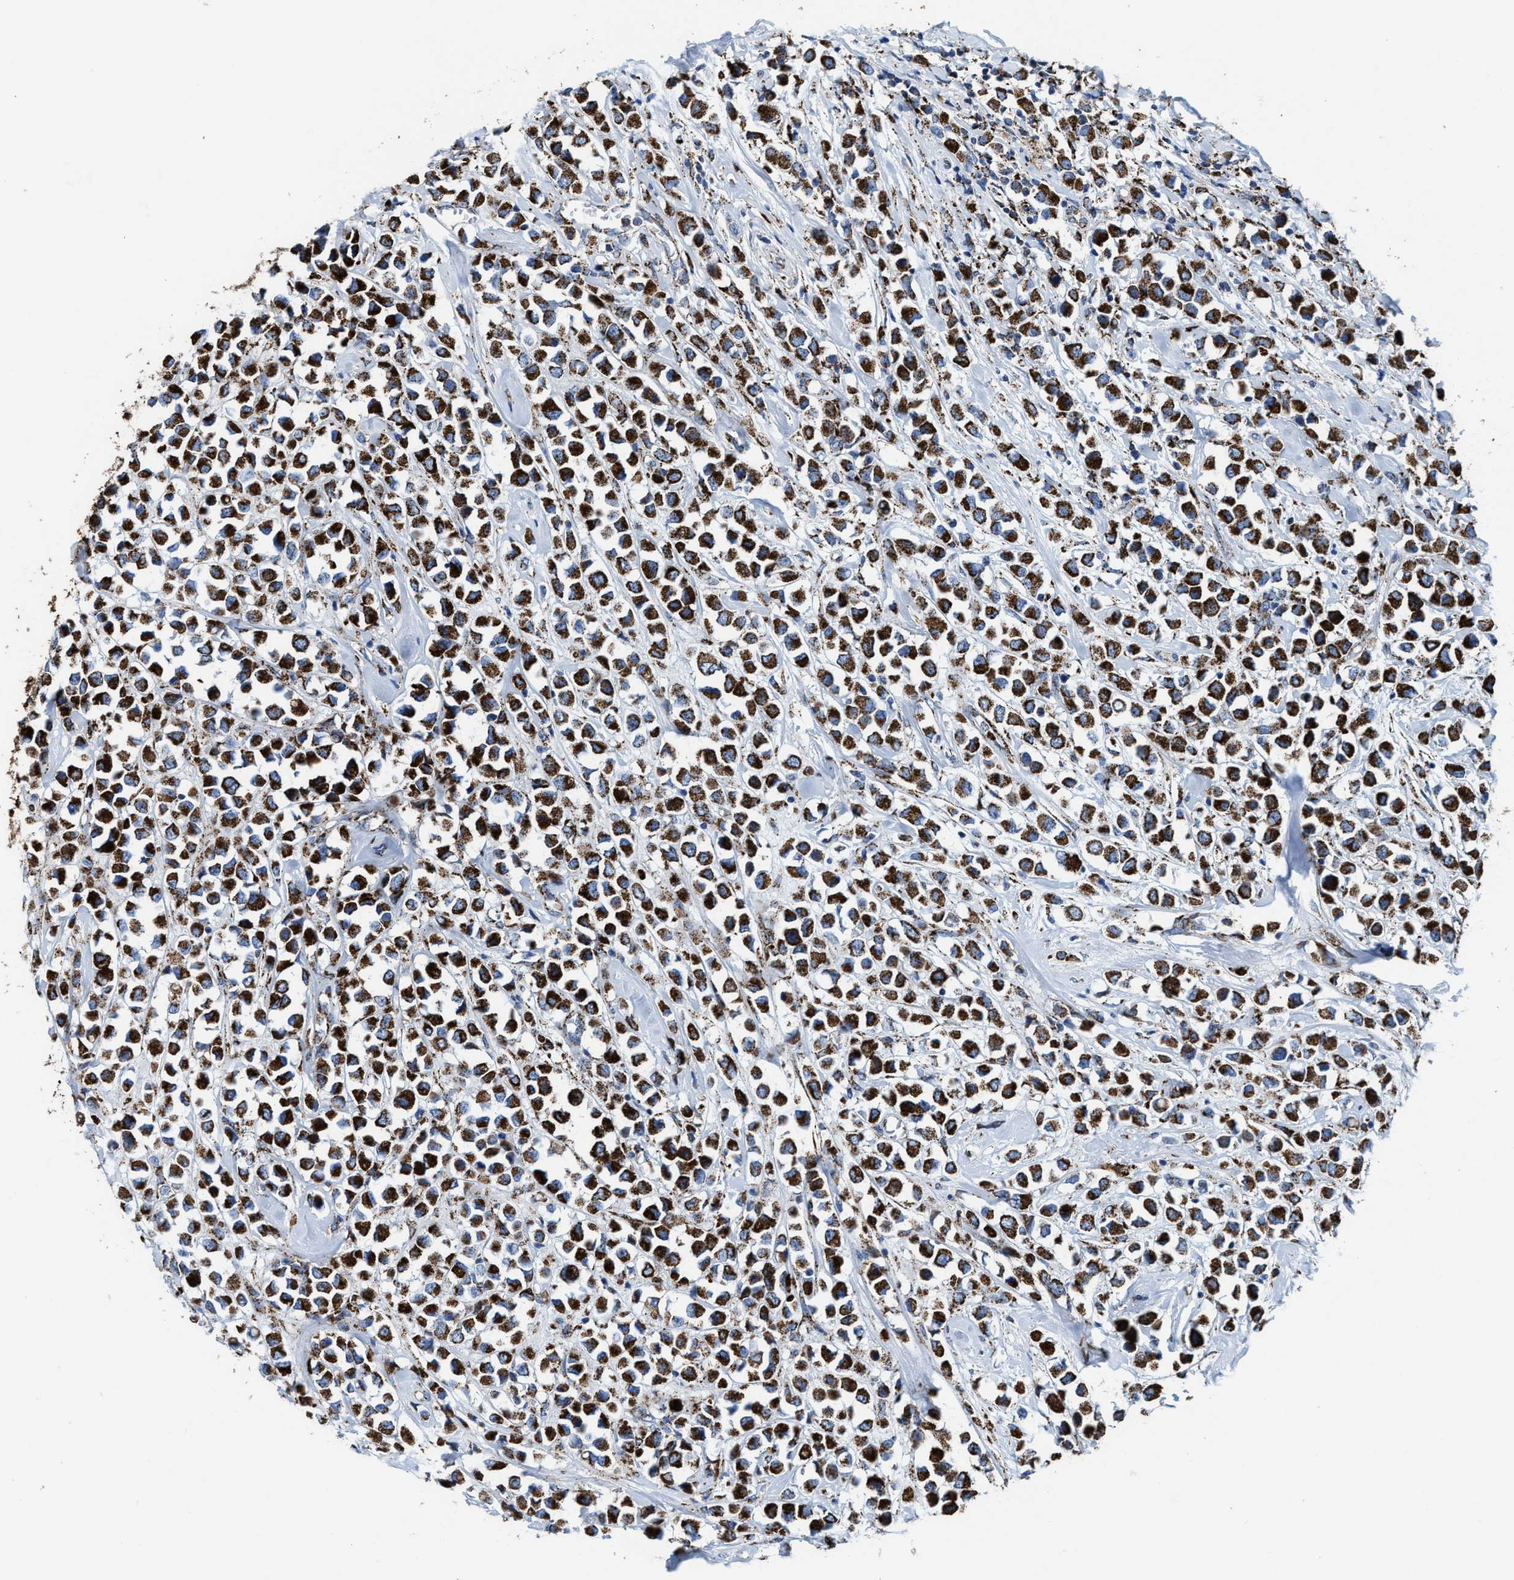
{"staining": {"intensity": "strong", "quantity": ">75%", "location": "cytoplasmic/membranous"}, "tissue": "breast cancer", "cell_type": "Tumor cells", "image_type": "cancer", "snomed": [{"axis": "morphology", "description": "Duct carcinoma"}, {"axis": "topography", "description": "Breast"}], "caption": "IHC (DAB) staining of breast infiltrating ductal carcinoma shows strong cytoplasmic/membranous protein staining in approximately >75% of tumor cells.", "gene": "ALDH1B1", "patient": {"sex": "female", "age": 61}}